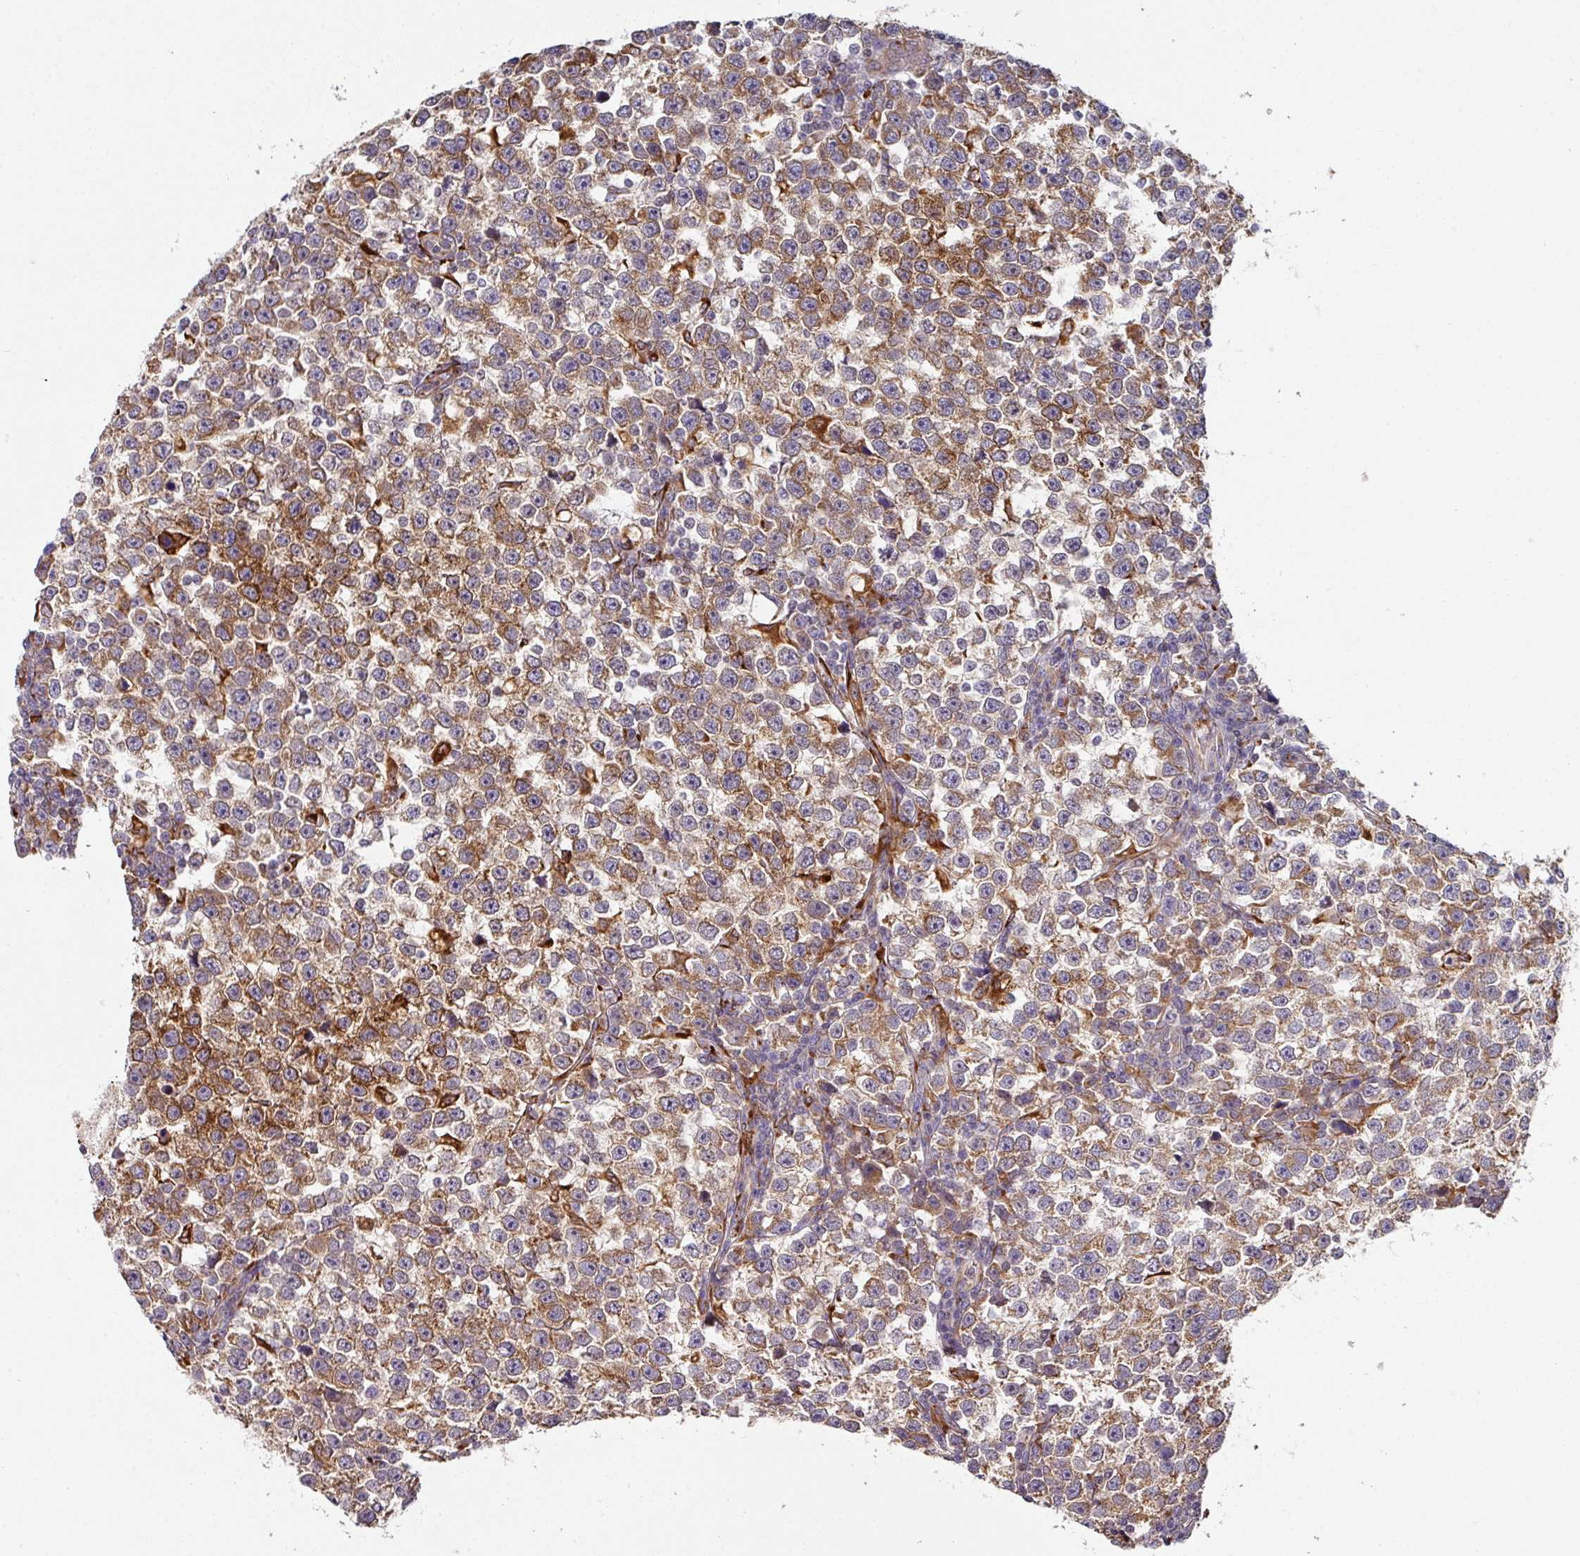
{"staining": {"intensity": "moderate", "quantity": ">75%", "location": "cytoplasmic/membranous"}, "tissue": "testis cancer", "cell_type": "Tumor cells", "image_type": "cancer", "snomed": [{"axis": "morphology", "description": "Normal tissue, NOS"}, {"axis": "morphology", "description": "Seminoma, NOS"}, {"axis": "topography", "description": "Testis"}], "caption": "Testis seminoma was stained to show a protein in brown. There is medium levels of moderate cytoplasmic/membranous staining in approximately >75% of tumor cells.", "gene": "ZNF268", "patient": {"sex": "male", "age": 43}}